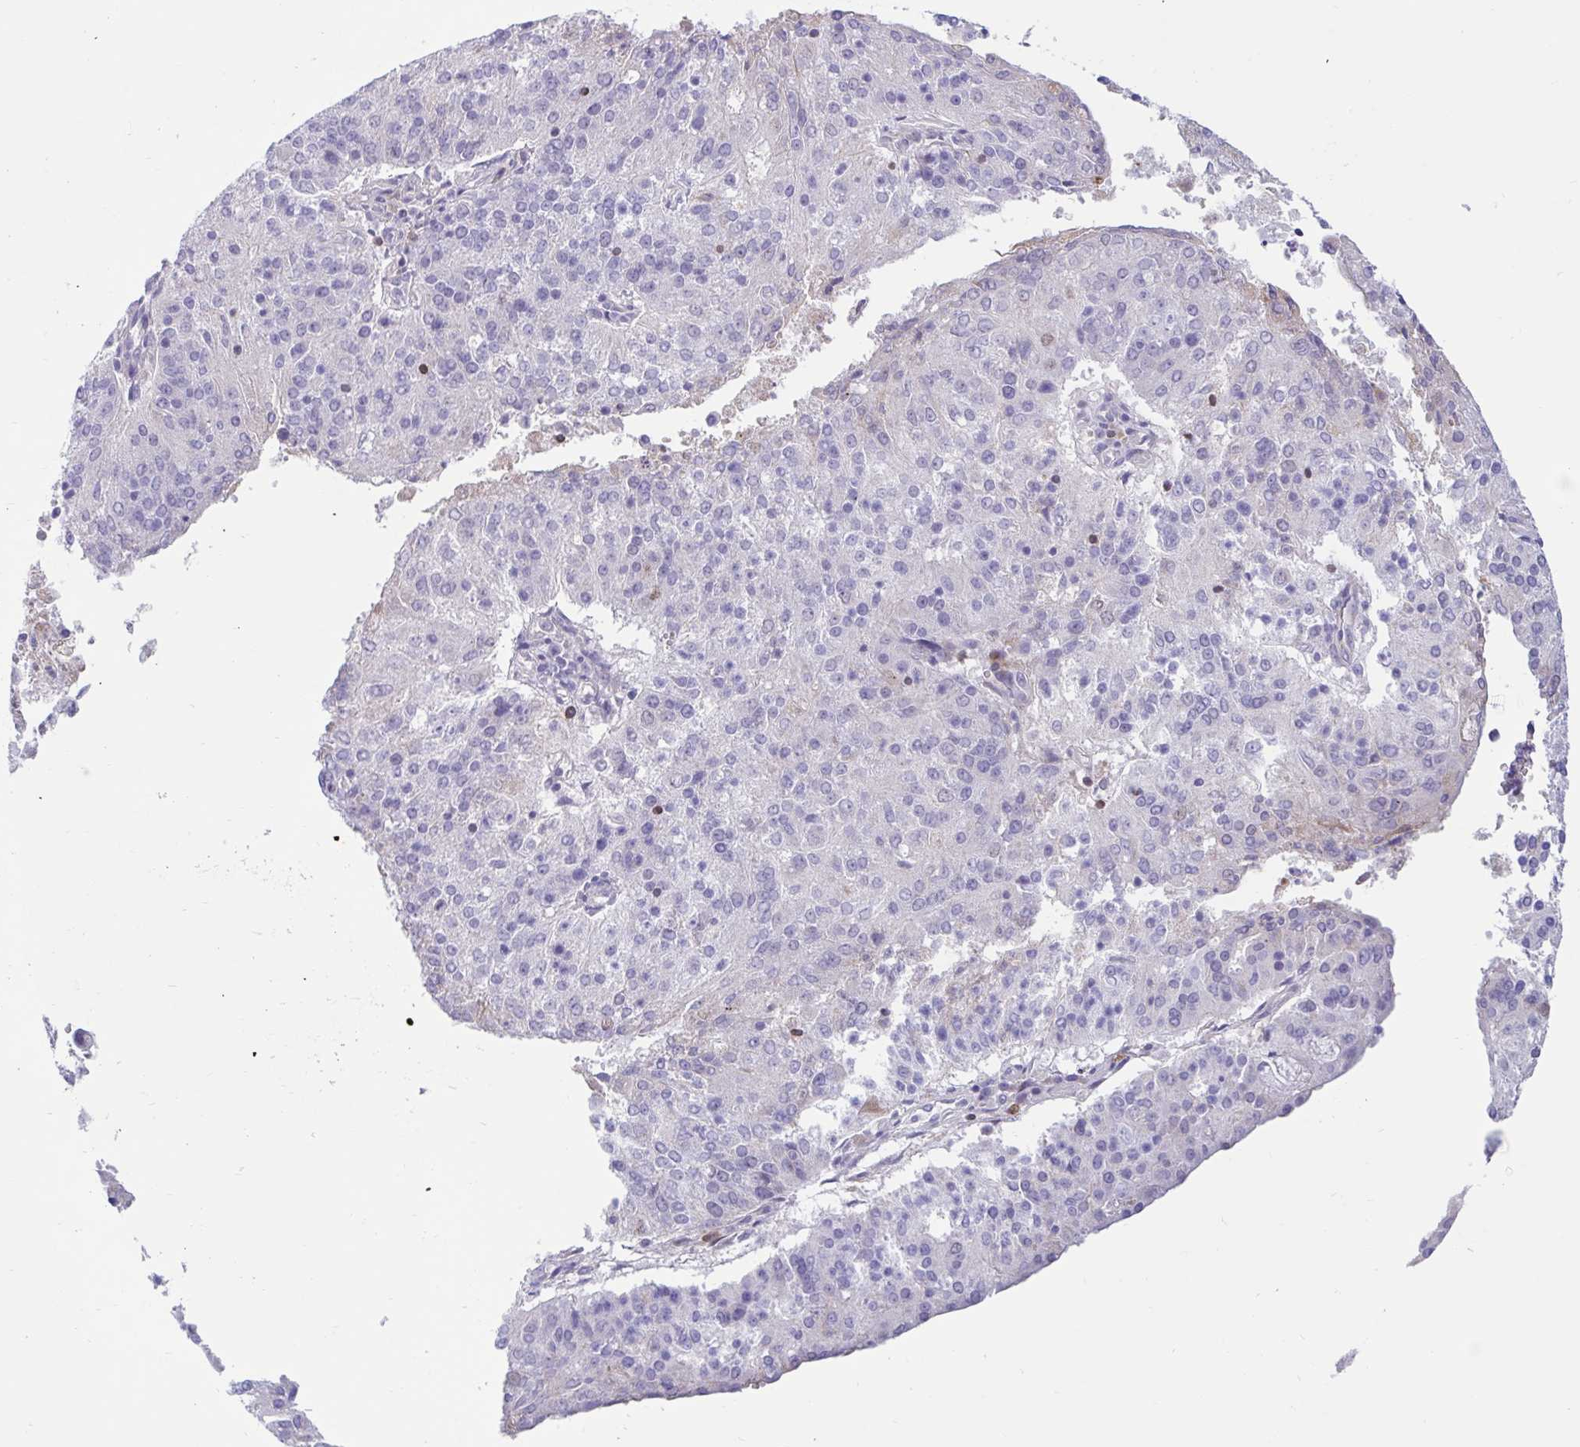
{"staining": {"intensity": "negative", "quantity": "none", "location": "none"}, "tissue": "endometrial cancer", "cell_type": "Tumor cells", "image_type": "cancer", "snomed": [{"axis": "morphology", "description": "Adenocarcinoma, NOS"}, {"axis": "topography", "description": "Endometrium"}], "caption": "This is an immunohistochemistry histopathology image of human endometrial cancer. There is no positivity in tumor cells.", "gene": "FAM219B", "patient": {"sex": "female", "age": 82}}